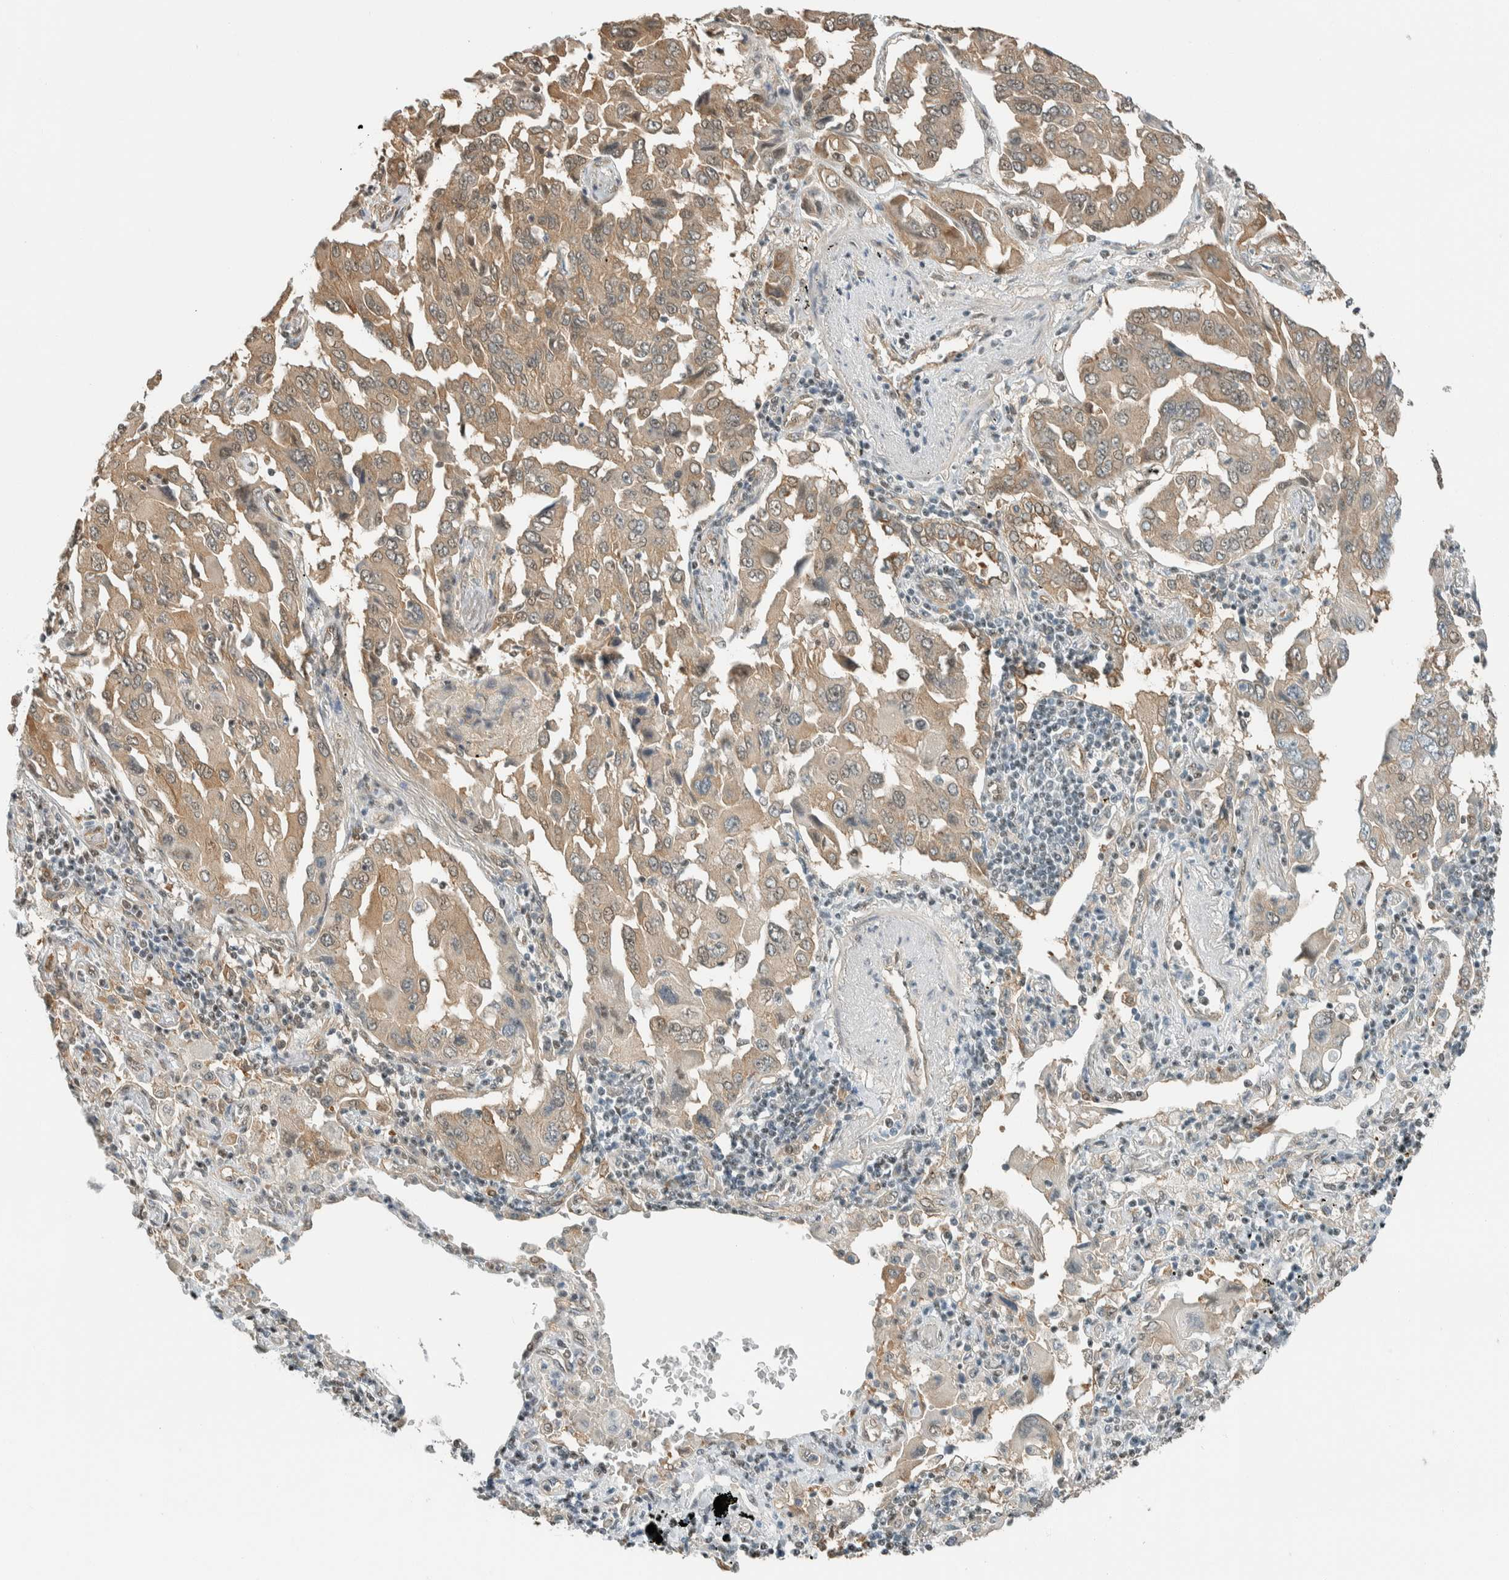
{"staining": {"intensity": "weak", "quantity": ">75%", "location": "cytoplasmic/membranous"}, "tissue": "lung cancer", "cell_type": "Tumor cells", "image_type": "cancer", "snomed": [{"axis": "morphology", "description": "Adenocarcinoma, NOS"}, {"axis": "topography", "description": "Lung"}], "caption": "Weak cytoplasmic/membranous protein expression is appreciated in approximately >75% of tumor cells in lung cancer.", "gene": "NIBAN2", "patient": {"sex": "female", "age": 65}}